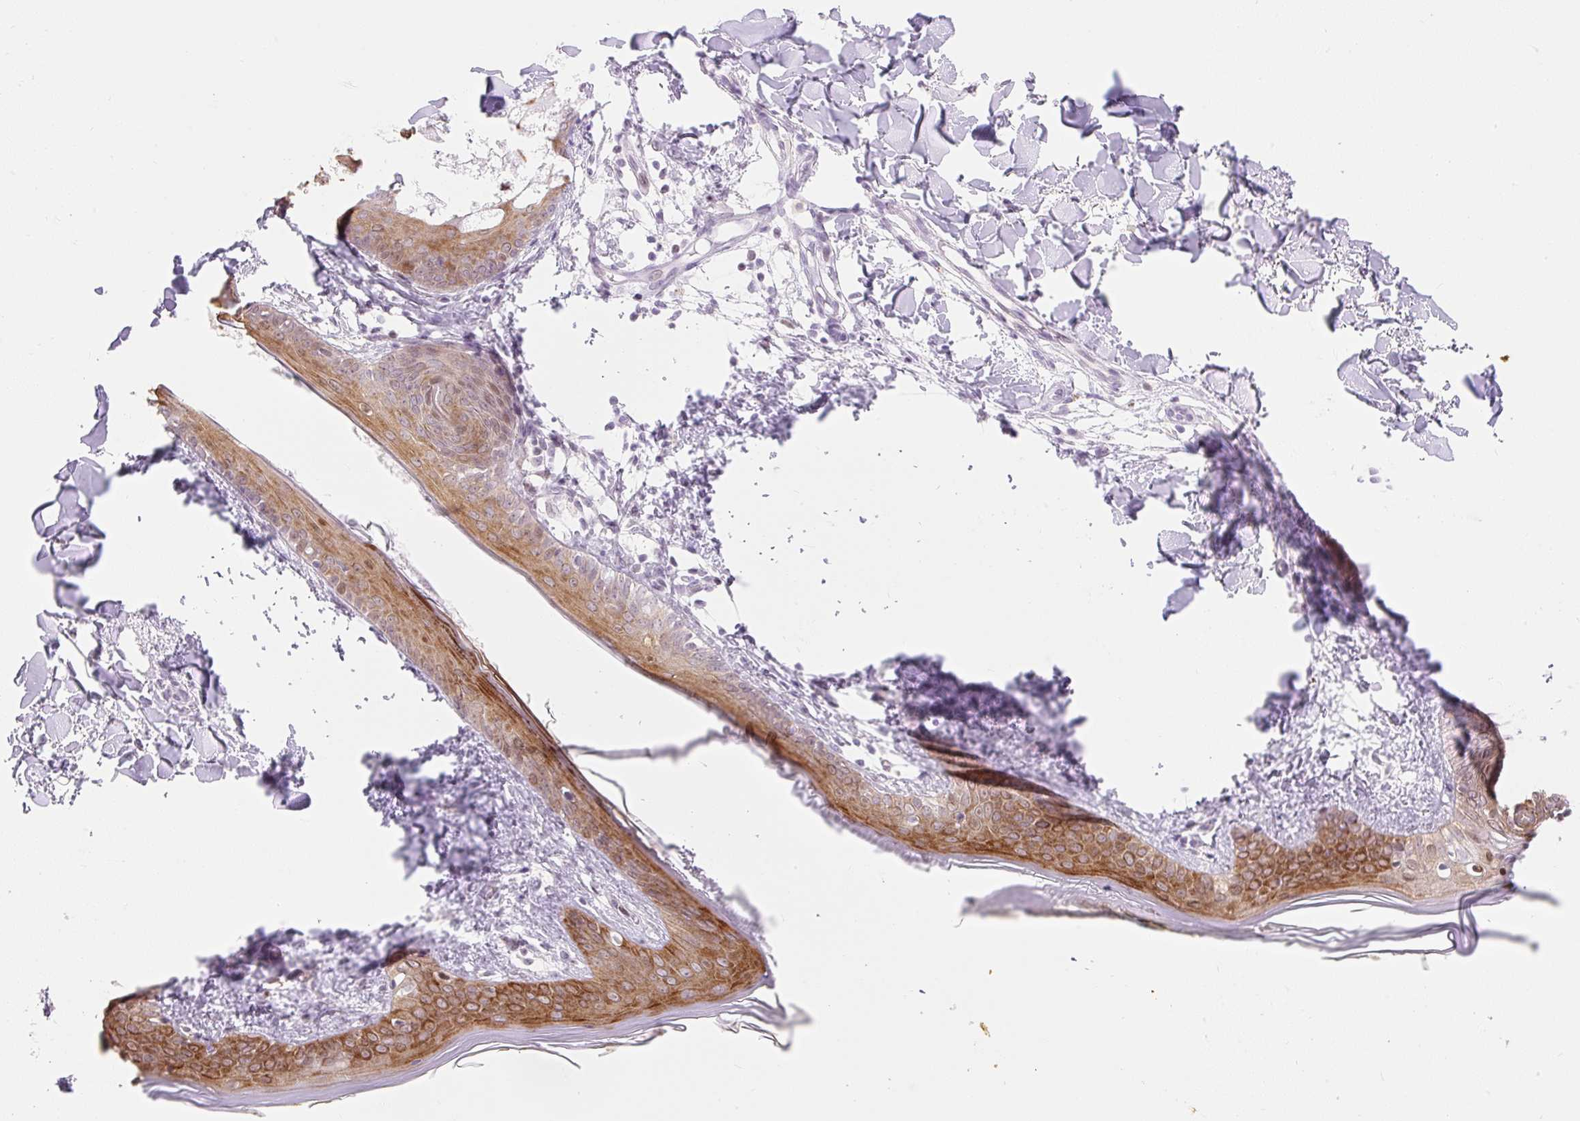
{"staining": {"intensity": "negative", "quantity": "none", "location": "none"}, "tissue": "skin", "cell_type": "Fibroblasts", "image_type": "normal", "snomed": [{"axis": "morphology", "description": "Normal tissue, NOS"}, {"axis": "topography", "description": "Skin"}], "caption": "This is an IHC image of normal skin. There is no expression in fibroblasts.", "gene": "H2BW1", "patient": {"sex": "female", "age": 34}}